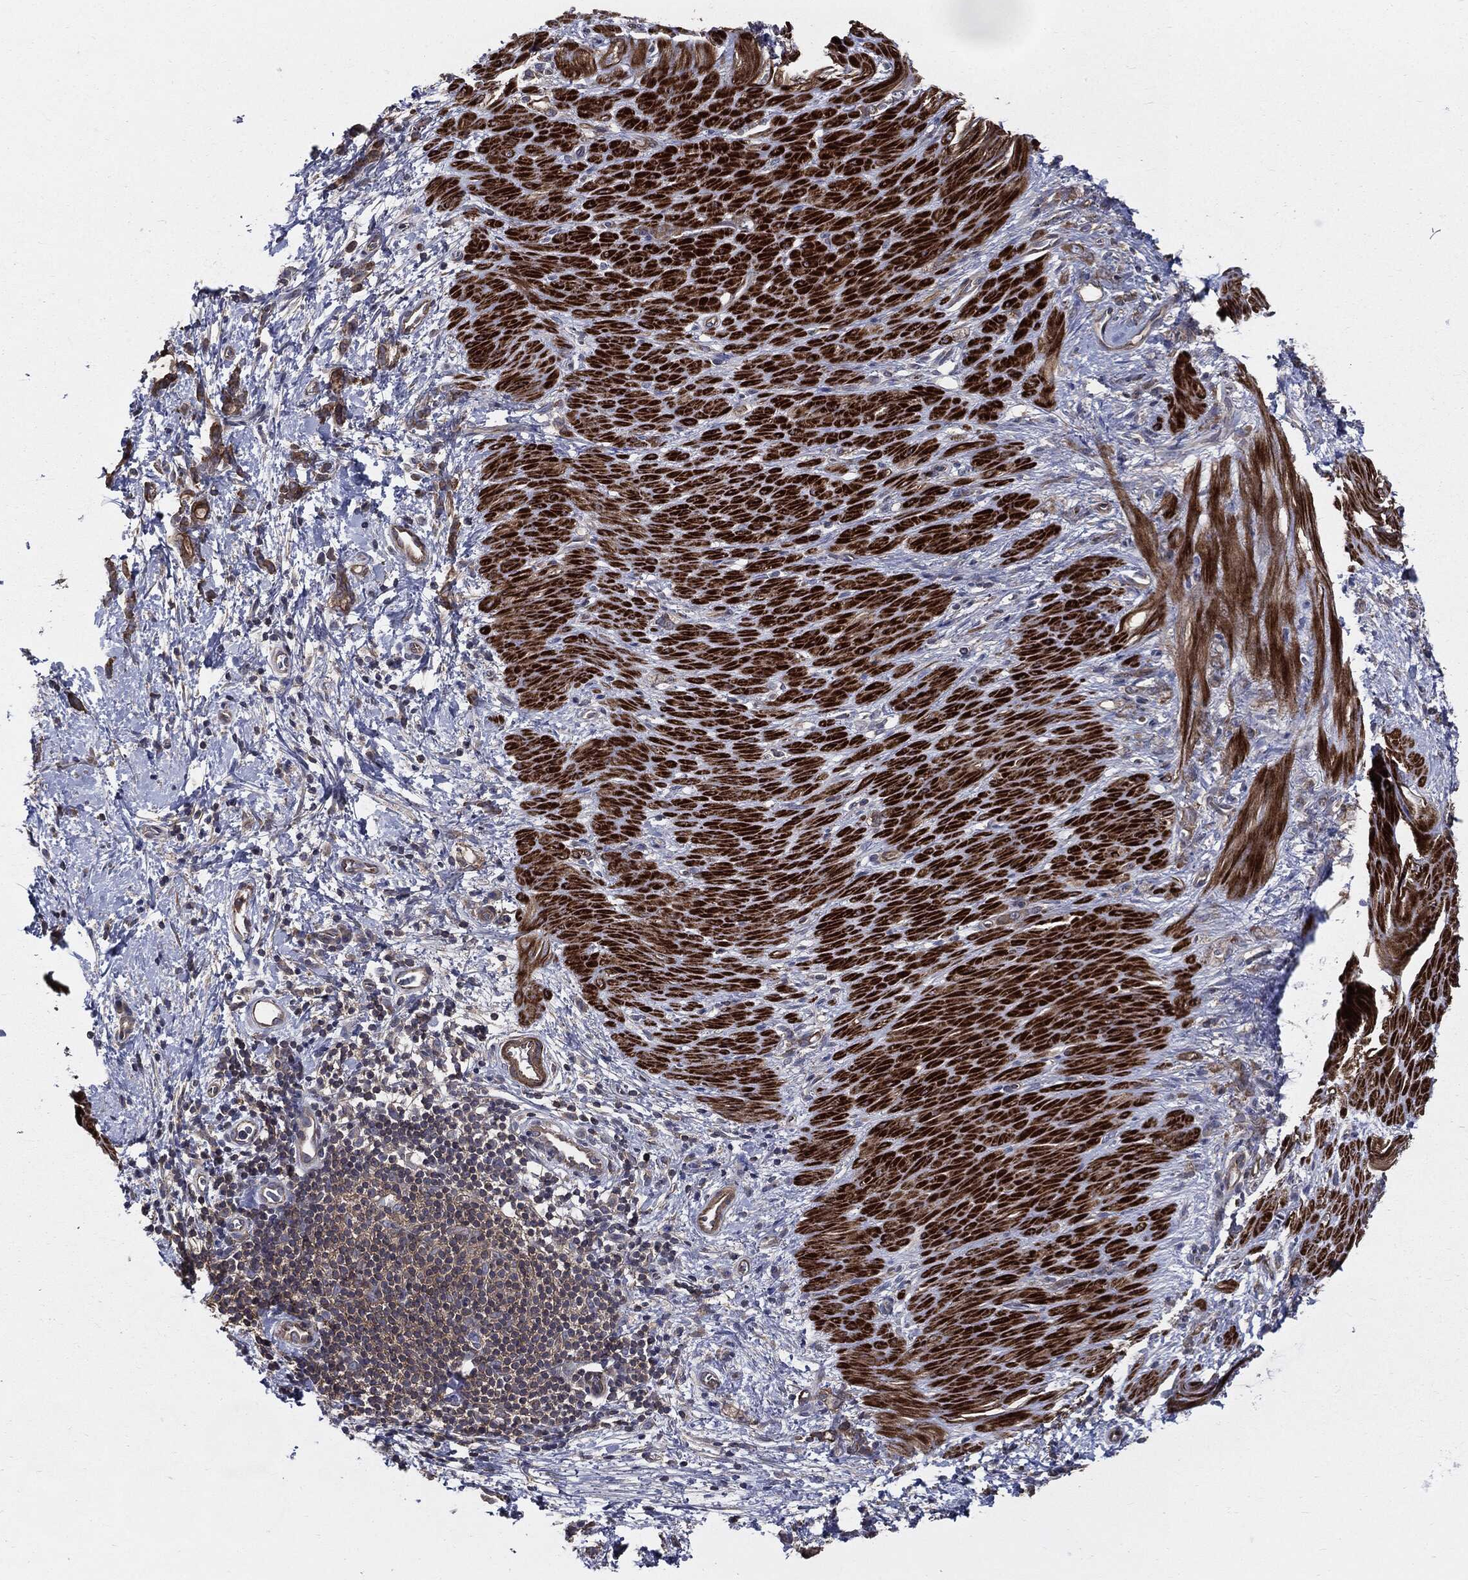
{"staining": {"intensity": "negative", "quantity": "none", "location": "none"}, "tissue": "stomach cancer", "cell_type": "Tumor cells", "image_type": "cancer", "snomed": [{"axis": "morphology", "description": "Normal tissue, NOS"}, {"axis": "morphology", "description": "Adenocarcinoma, NOS"}, {"axis": "topography", "description": "Stomach"}], "caption": "IHC of human adenocarcinoma (stomach) shows no staining in tumor cells.", "gene": "PDCD6IP", "patient": {"sex": "male", "age": 67}}